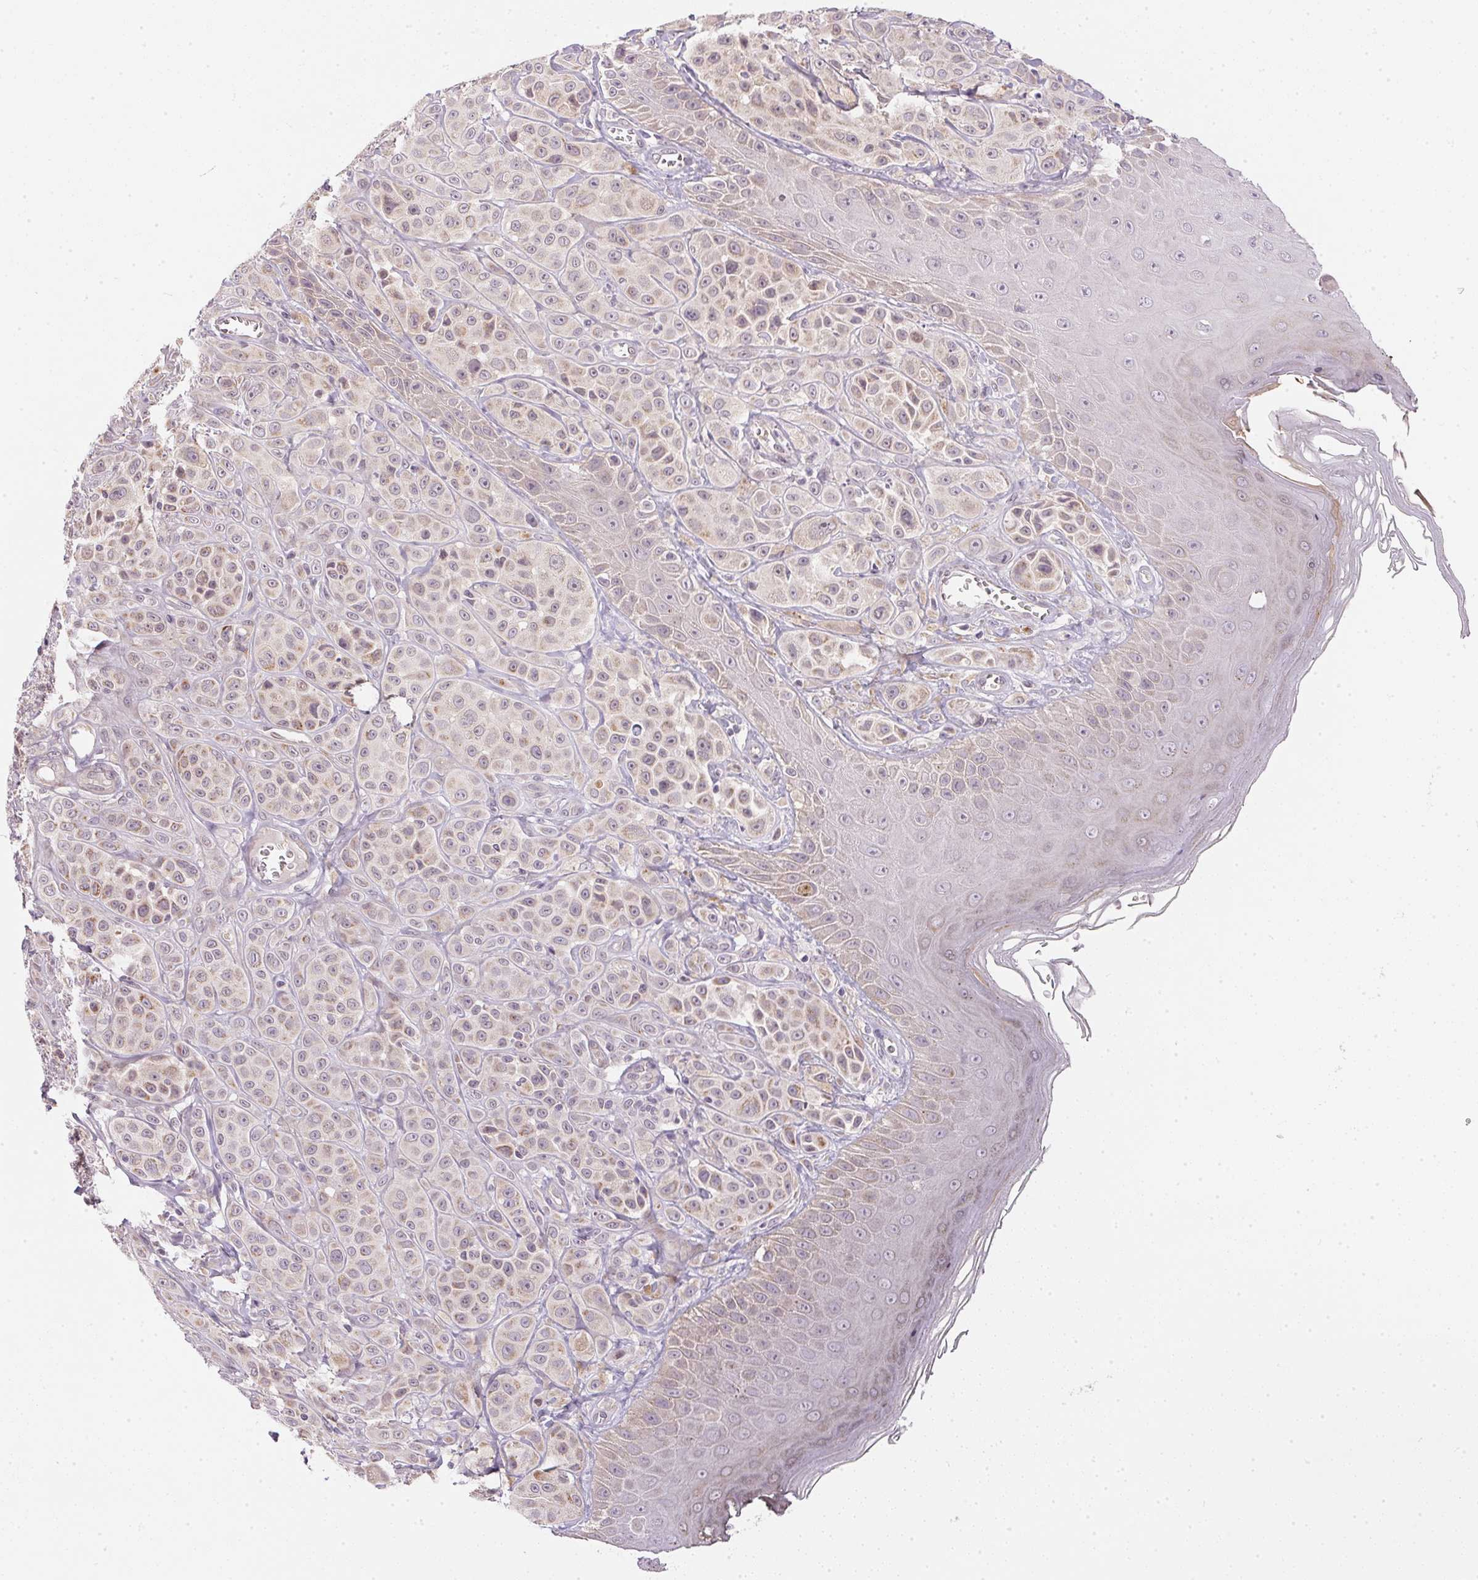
{"staining": {"intensity": "negative", "quantity": "none", "location": "none"}, "tissue": "melanoma", "cell_type": "Tumor cells", "image_type": "cancer", "snomed": [{"axis": "morphology", "description": "Malignant melanoma, NOS"}, {"axis": "topography", "description": "Skin"}], "caption": "IHC of human malignant melanoma shows no positivity in tumor cells. (Stains: DAB (3,3'-diaminobenzidine) IHC with hematoxylin counter stain, Microscopy: brightfield microscopy at high magnification).", "gene": "TTC23L", "patient": {"sex": "male", "age": 67}}